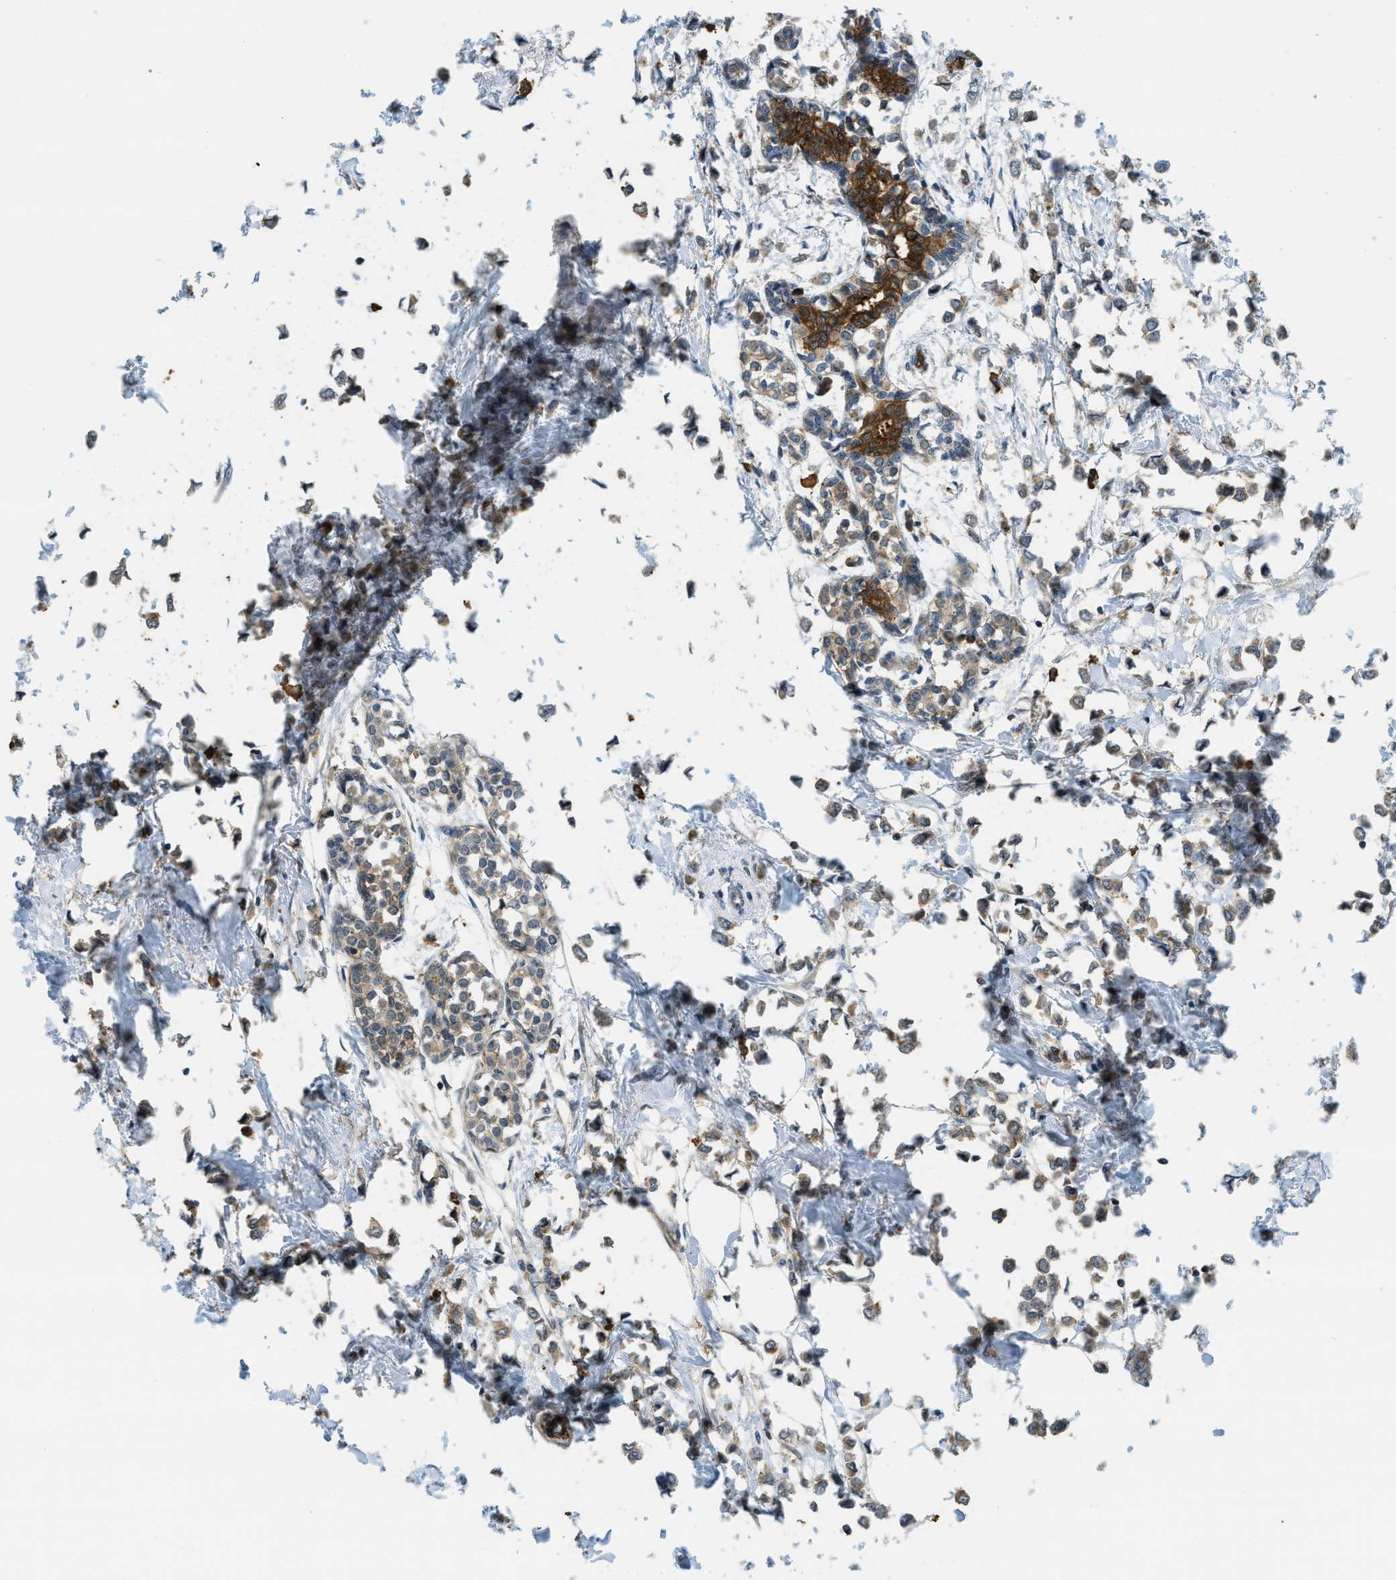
{"staining": {"intensity": "moderate", "quantity": ">75%", "location": "cytoplasmic/membranous"}, "tissue": "breast cancer", "cell_type": "Tumor cells", "image_type": "cancer", "snomed": [{"axis": "morphology", "description": "Lobular carcinoma"}, {"axis": "topography", "description": "Breast"}], "caption": "Immunohistochemical staining of human breast lobular carcinoma reveals medium levels of moderate cytoplasmic/membranous protein staining in about >75% of tumor cells.", "gene": "KIAA1671", "patient": {"sex": "female", "age": 51}}